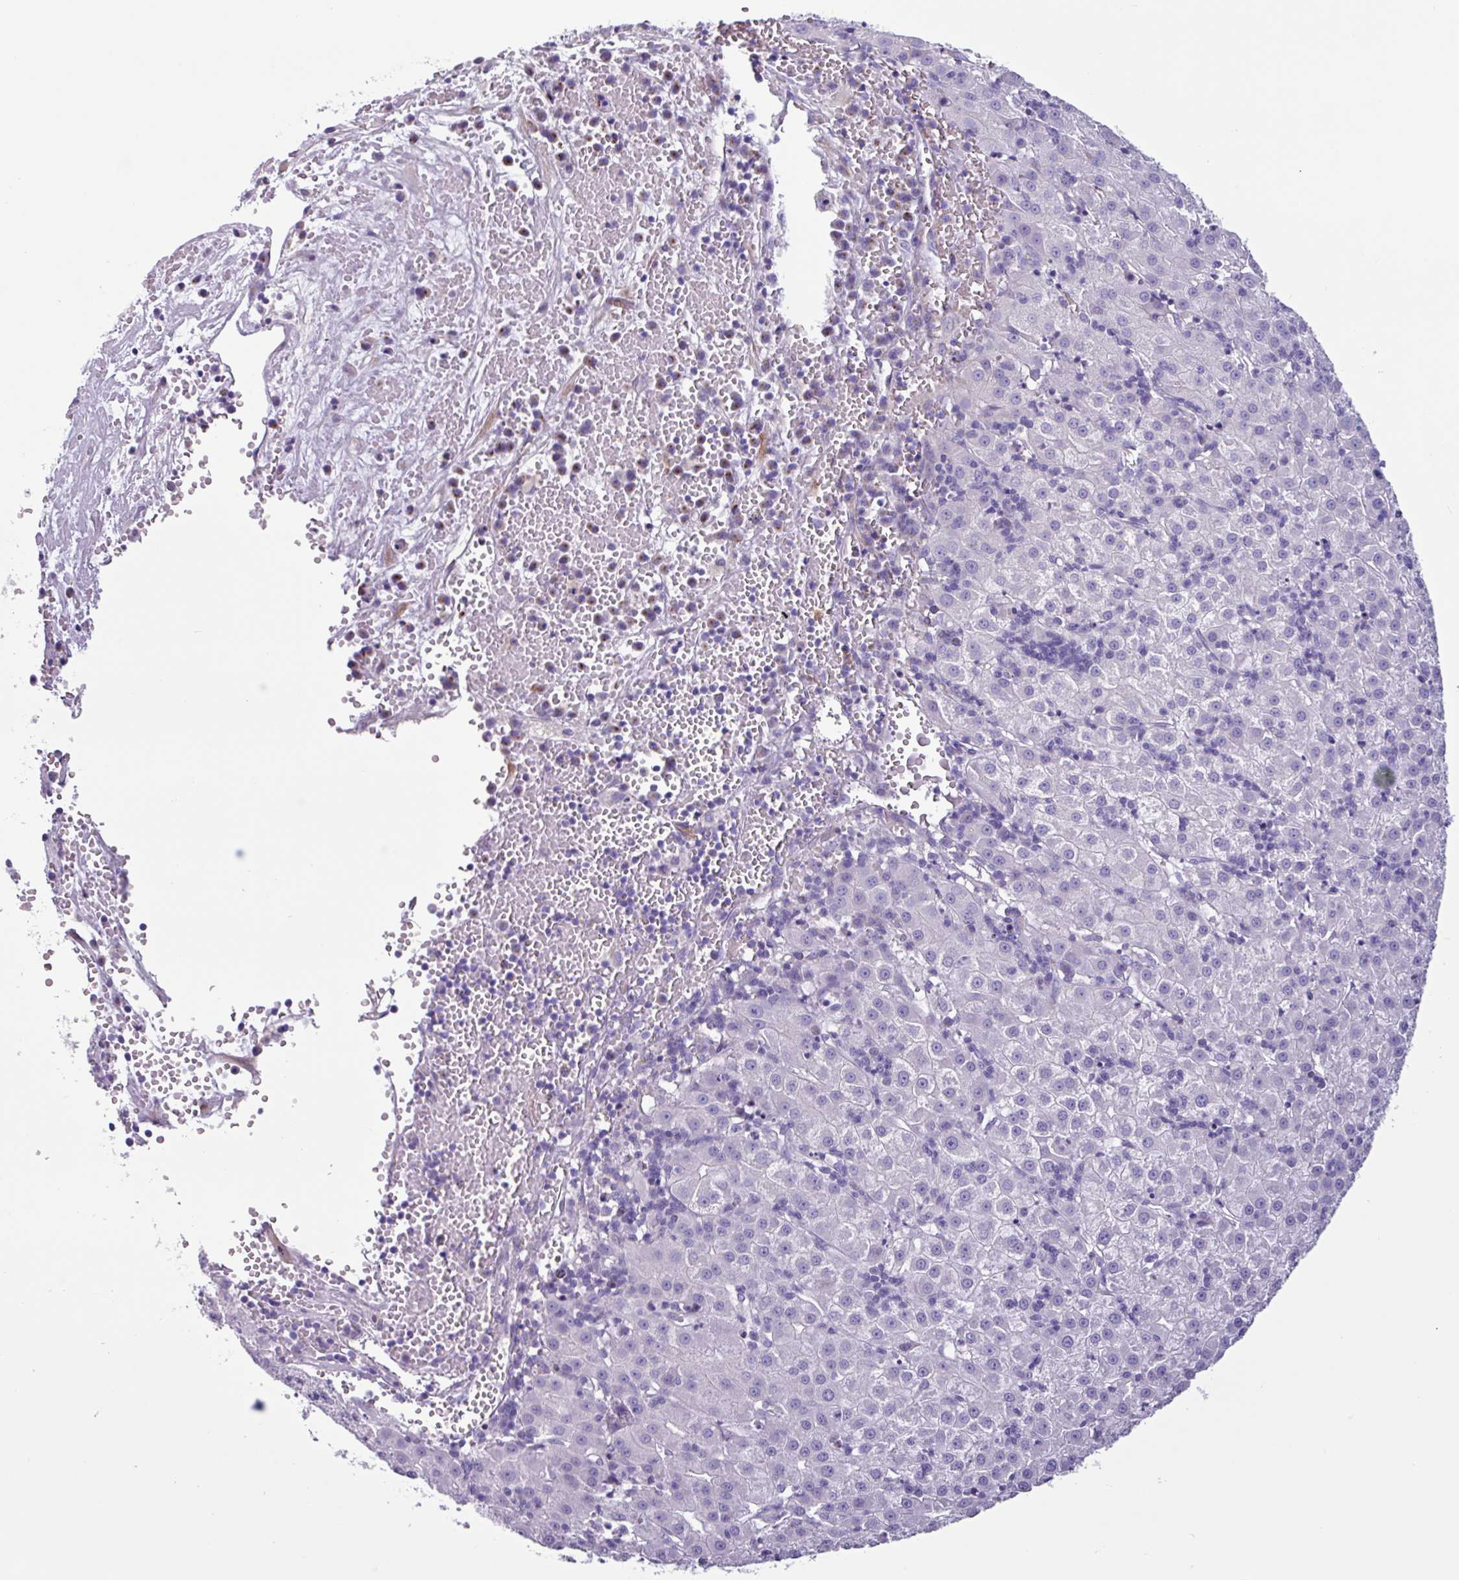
{"staining": {"intensity": "negative", "quantity": "none", "location": "none"}, "tissue": "liver cancer", "cell_type": "Tumor cells", "image_type": "cancer", "snomed": [{"axis": "morphology", "description": "Carcinoma, Hepatocellular, NOS"}, {"axis": "topography", "description": "Liver"}], "caption": "The photomicrograph reveals no significant positivity in tumor cells of liver hepatocellular carcinoma. (DAB (3,3'-diaminobenzidine) immunohistochemistry (IHC), high magnification).", "gene": "ADGRE1", "patient": {"sex": "male", "age": 76}}